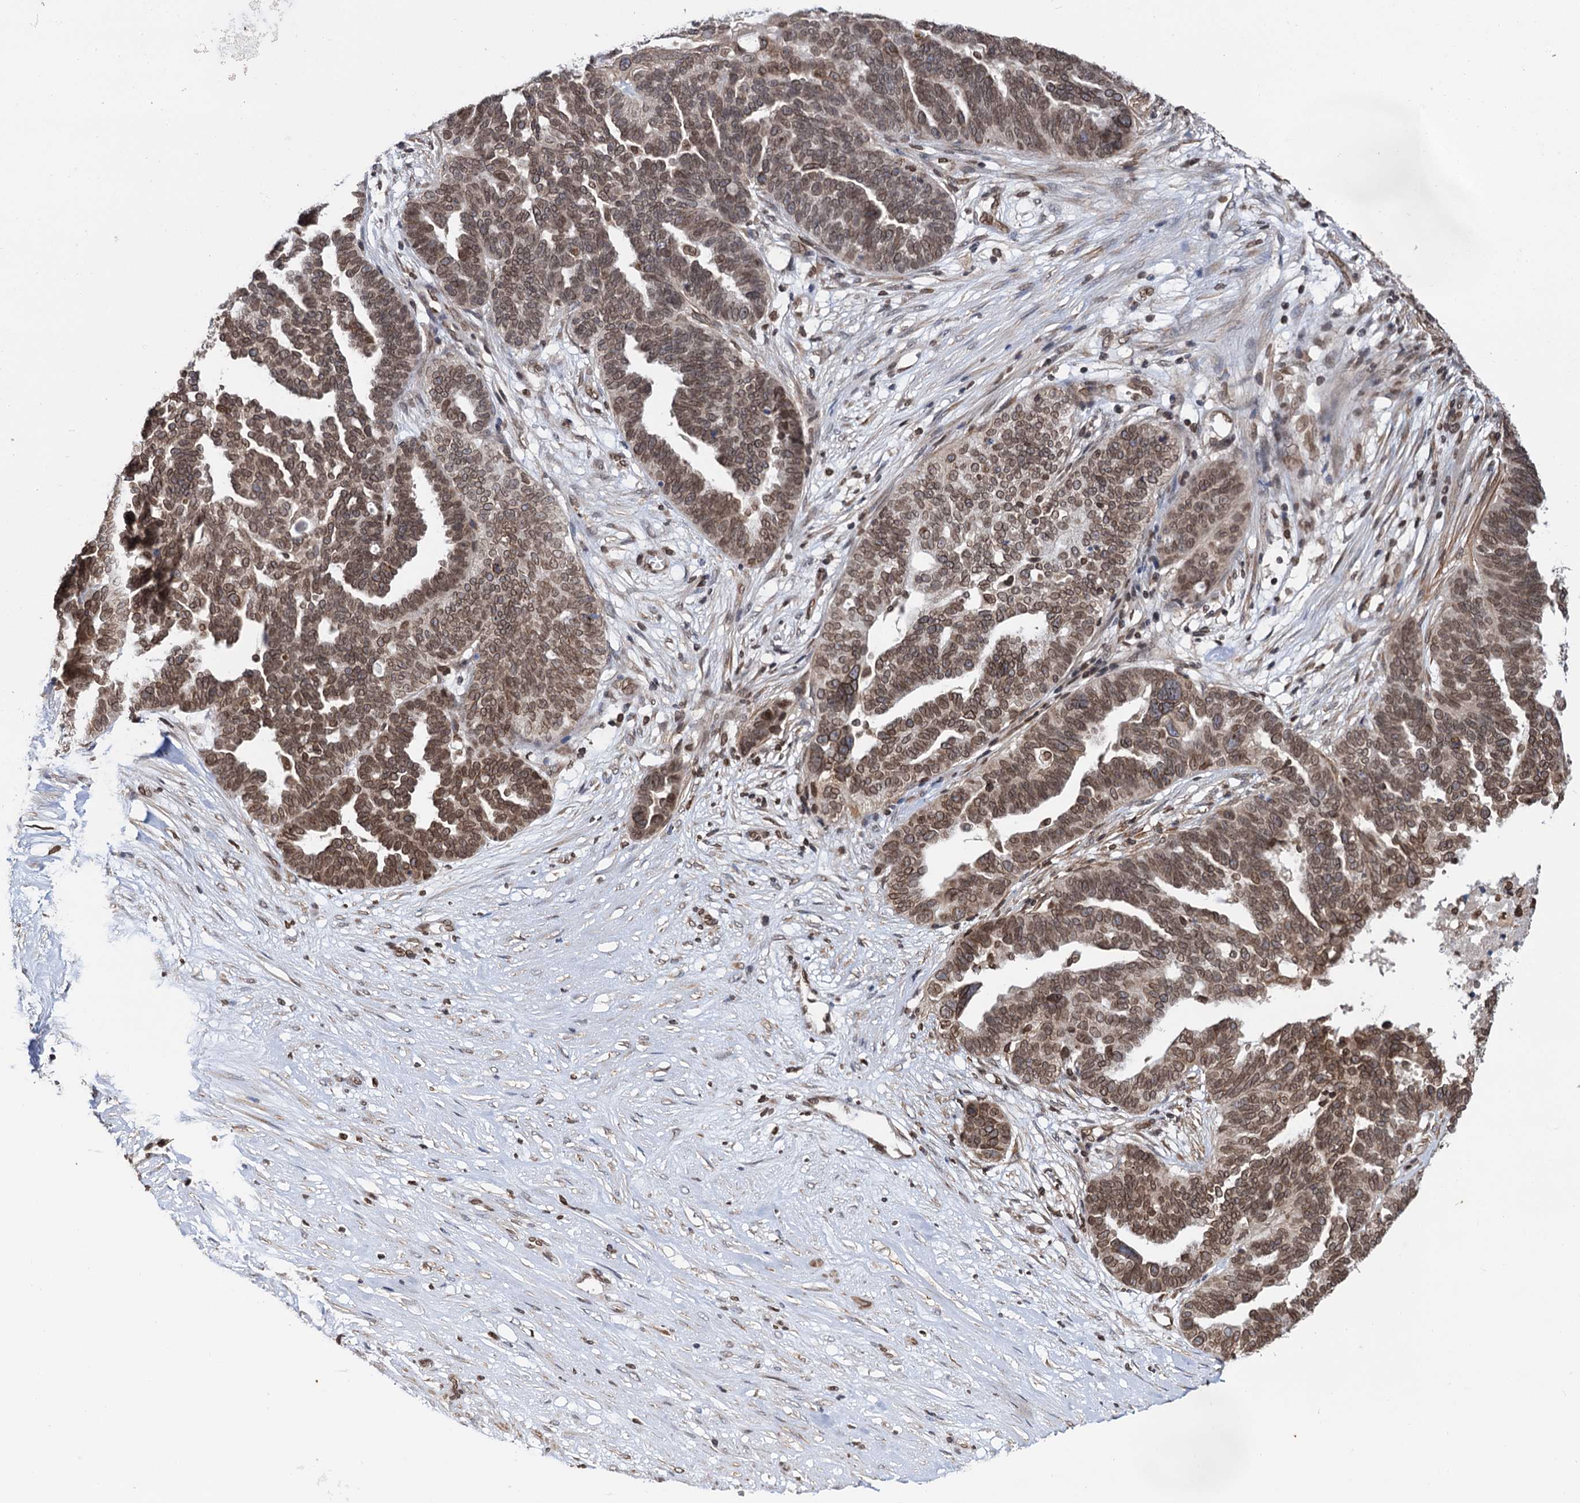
{"staining": {"intensity": "moderate", "quantity": ">75%", "location": "cytoplasmic/membranous,nuclear"}, "tissue": "ovarian cancer", "cell_type": "Tumor cells", "image_type": "cancer", "snomed": [{"axis": "morphology", "description": "Cystadenocarcinoma, serous, NOS"}, {"axis": "topography", "description": "Ovary"}], "caption": "Immunohistochemical staining of human ovarian cancer (serous cystadenocarcinoma) displays moderate cytoplasmic/membranous and nuclear protein staining in about >75% of tumor cells. (Stains: DAB in brown, nuclei in blue, Microscopy: brightfield microscopy at high magnification).", "gene": "ZC3H13", "patient": {"sex": "female", "age": 59}}